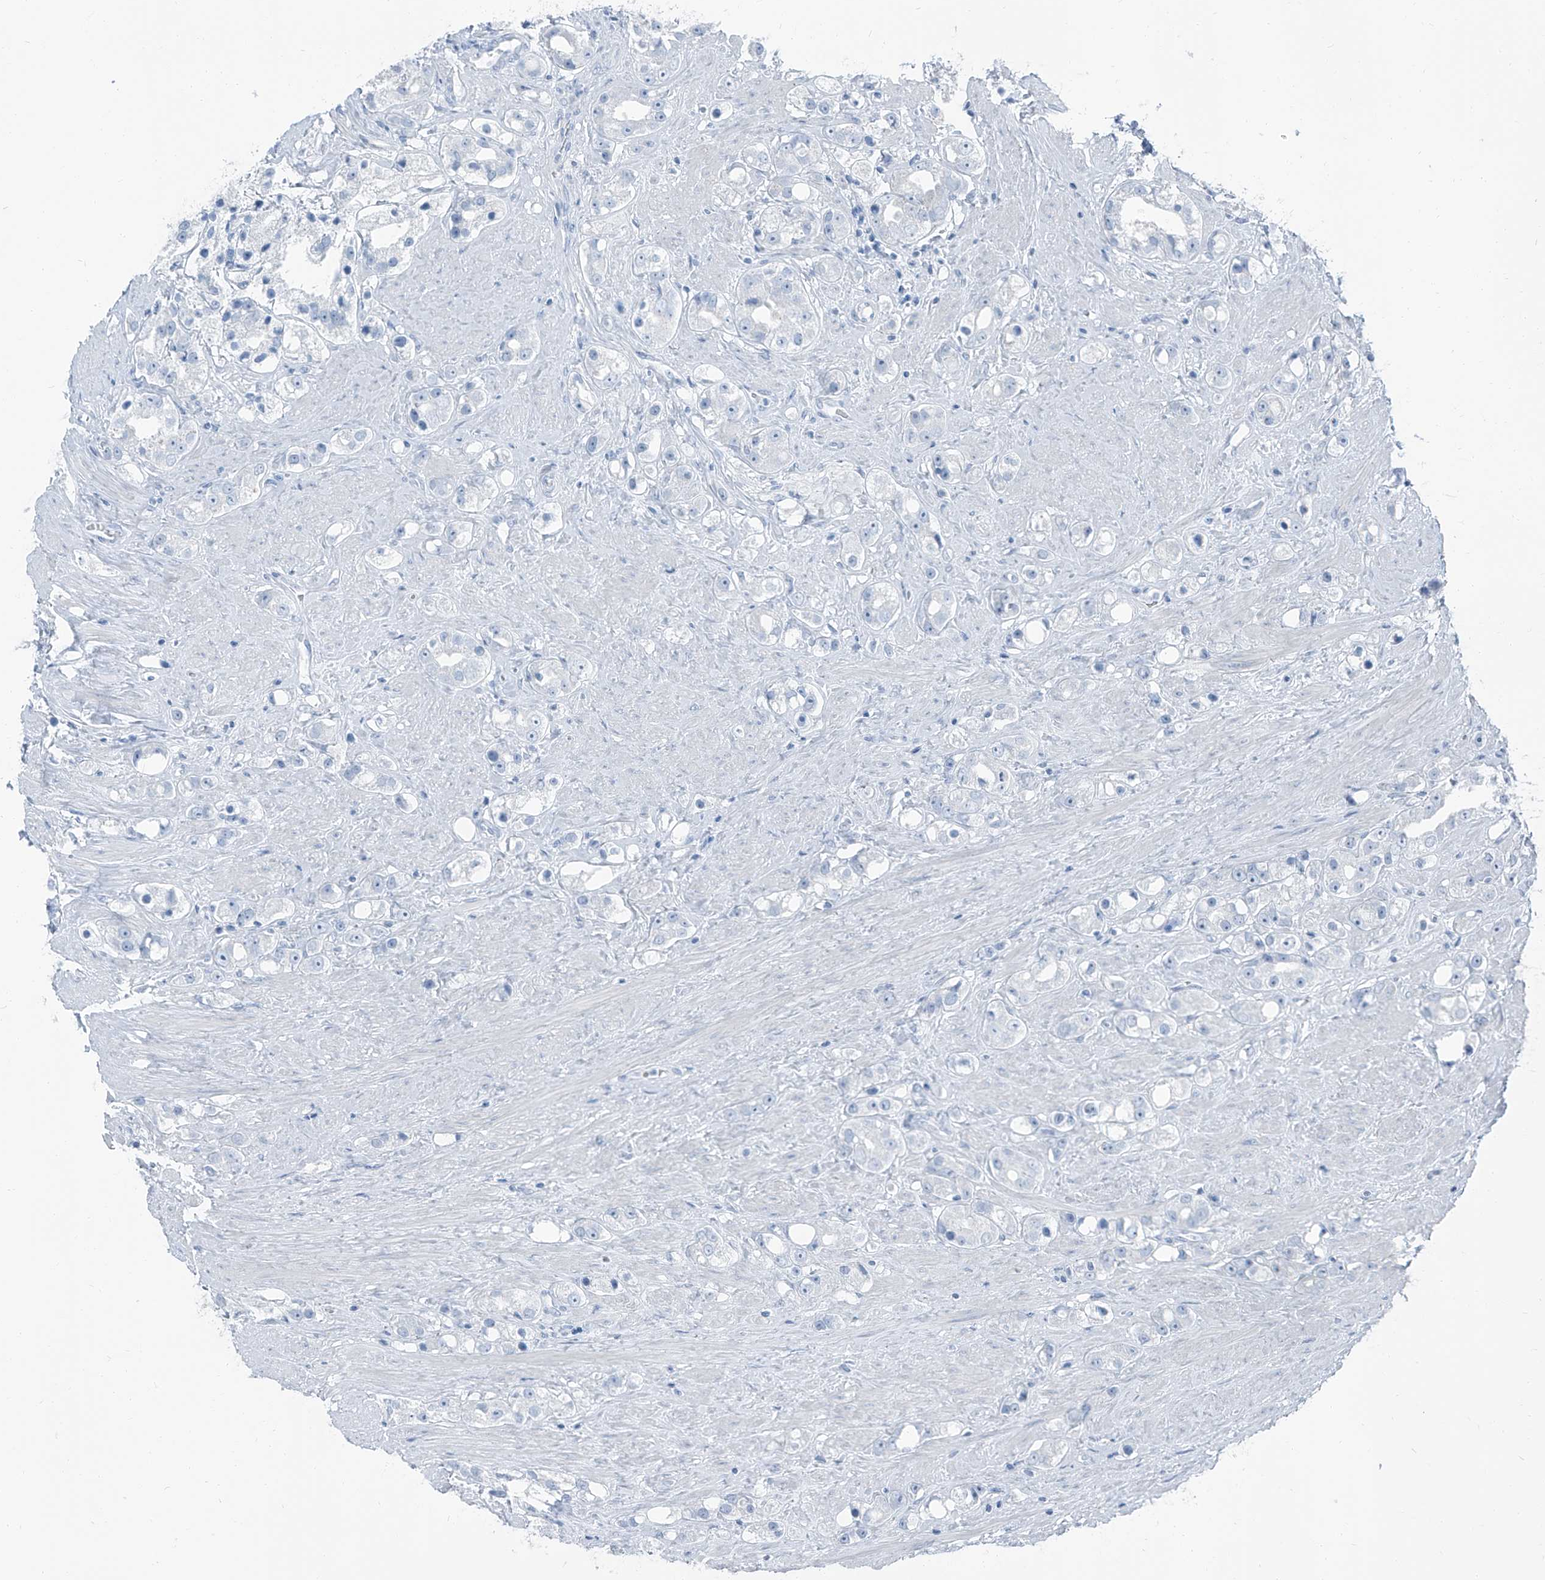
{"staining": {"intensity": "negative", "quantity": "none", "location": "none"}, "tissue": "prostate cancer", "cell_type": "Tumor cells", "image_type": "cancer", "snomed": [{"axis": "morphology", "description": "Adenocarcinoma, NOS"}, {"axis": "topography", "description": "Prostate"}], "caption": "Immunohistochemistry (IHC) photomicrograph of neoplastic tissue: human prostate adenocarcinoma stained with DAB (3,3'-diaminobenzidine) displays no significant protein expression in tumor cells. (DAB immunohistochemistry visualized using brightfield microscopy, high magnification).", "gene": "RGN", "patient": {"sex": "male", "age": 79}}